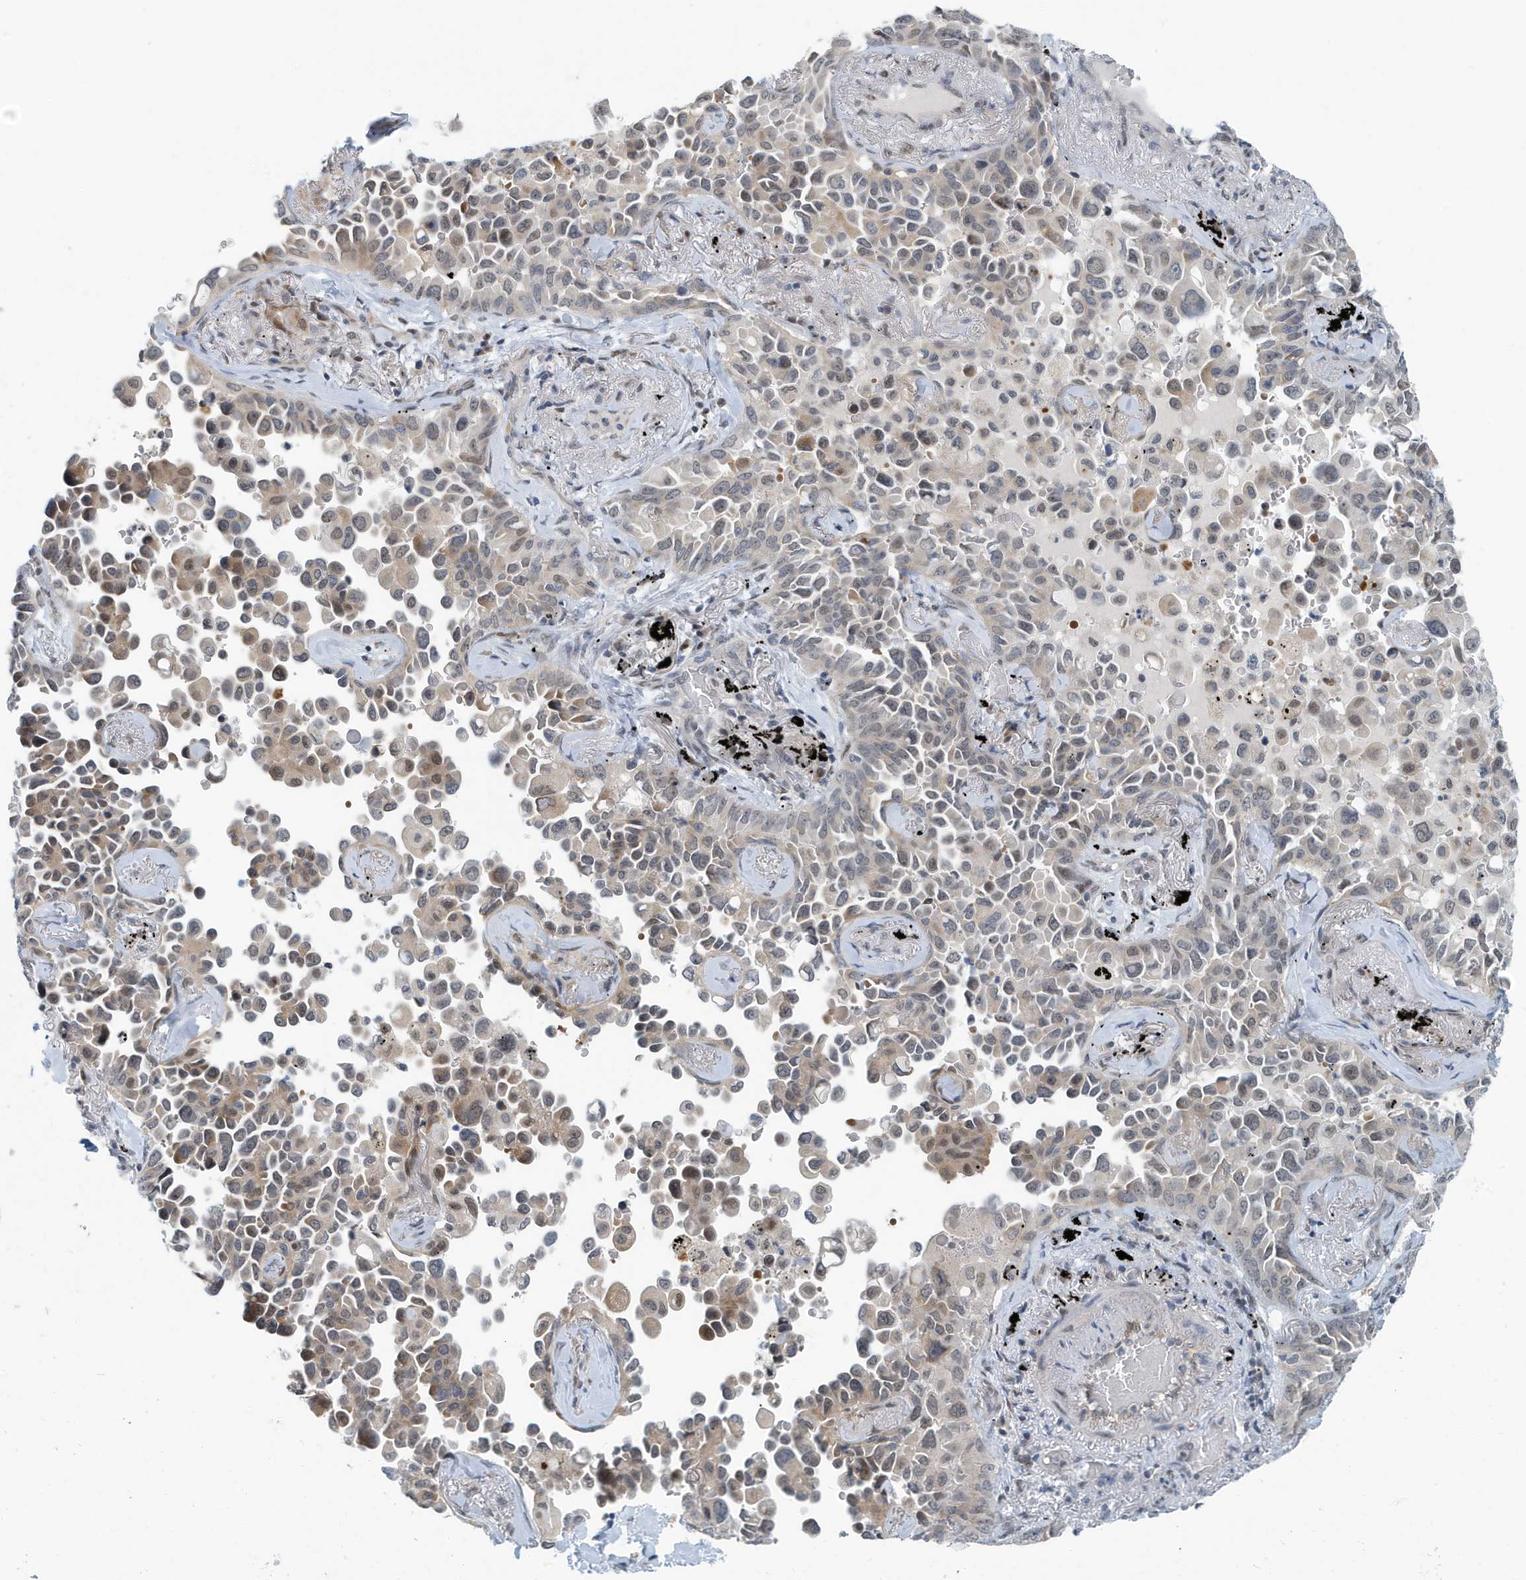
{"staining": {"intensity": "weak", "quantity": "<25%", "location": "nuclear"}, "tissue": "lung cancer", "cell_type": "Tumor cells", "image_type": "cancer", "snomed": [{"axis": "morphology", "description": "Adenocarcinoma, NOS"}, {"axis": "topography", "description": "Lung"}], "caption": "Immunohistochemistry (IHC) image of lung cancer stained for a protein (brown), which demonstrates no positivity in tumor cells. Brightfield microscopy of IHC stained with DAB (brown) and hematoxylin (blue), captured at high magnification.", "gene": "KIF15", "patient": {"sex": "female", "age": 67}}